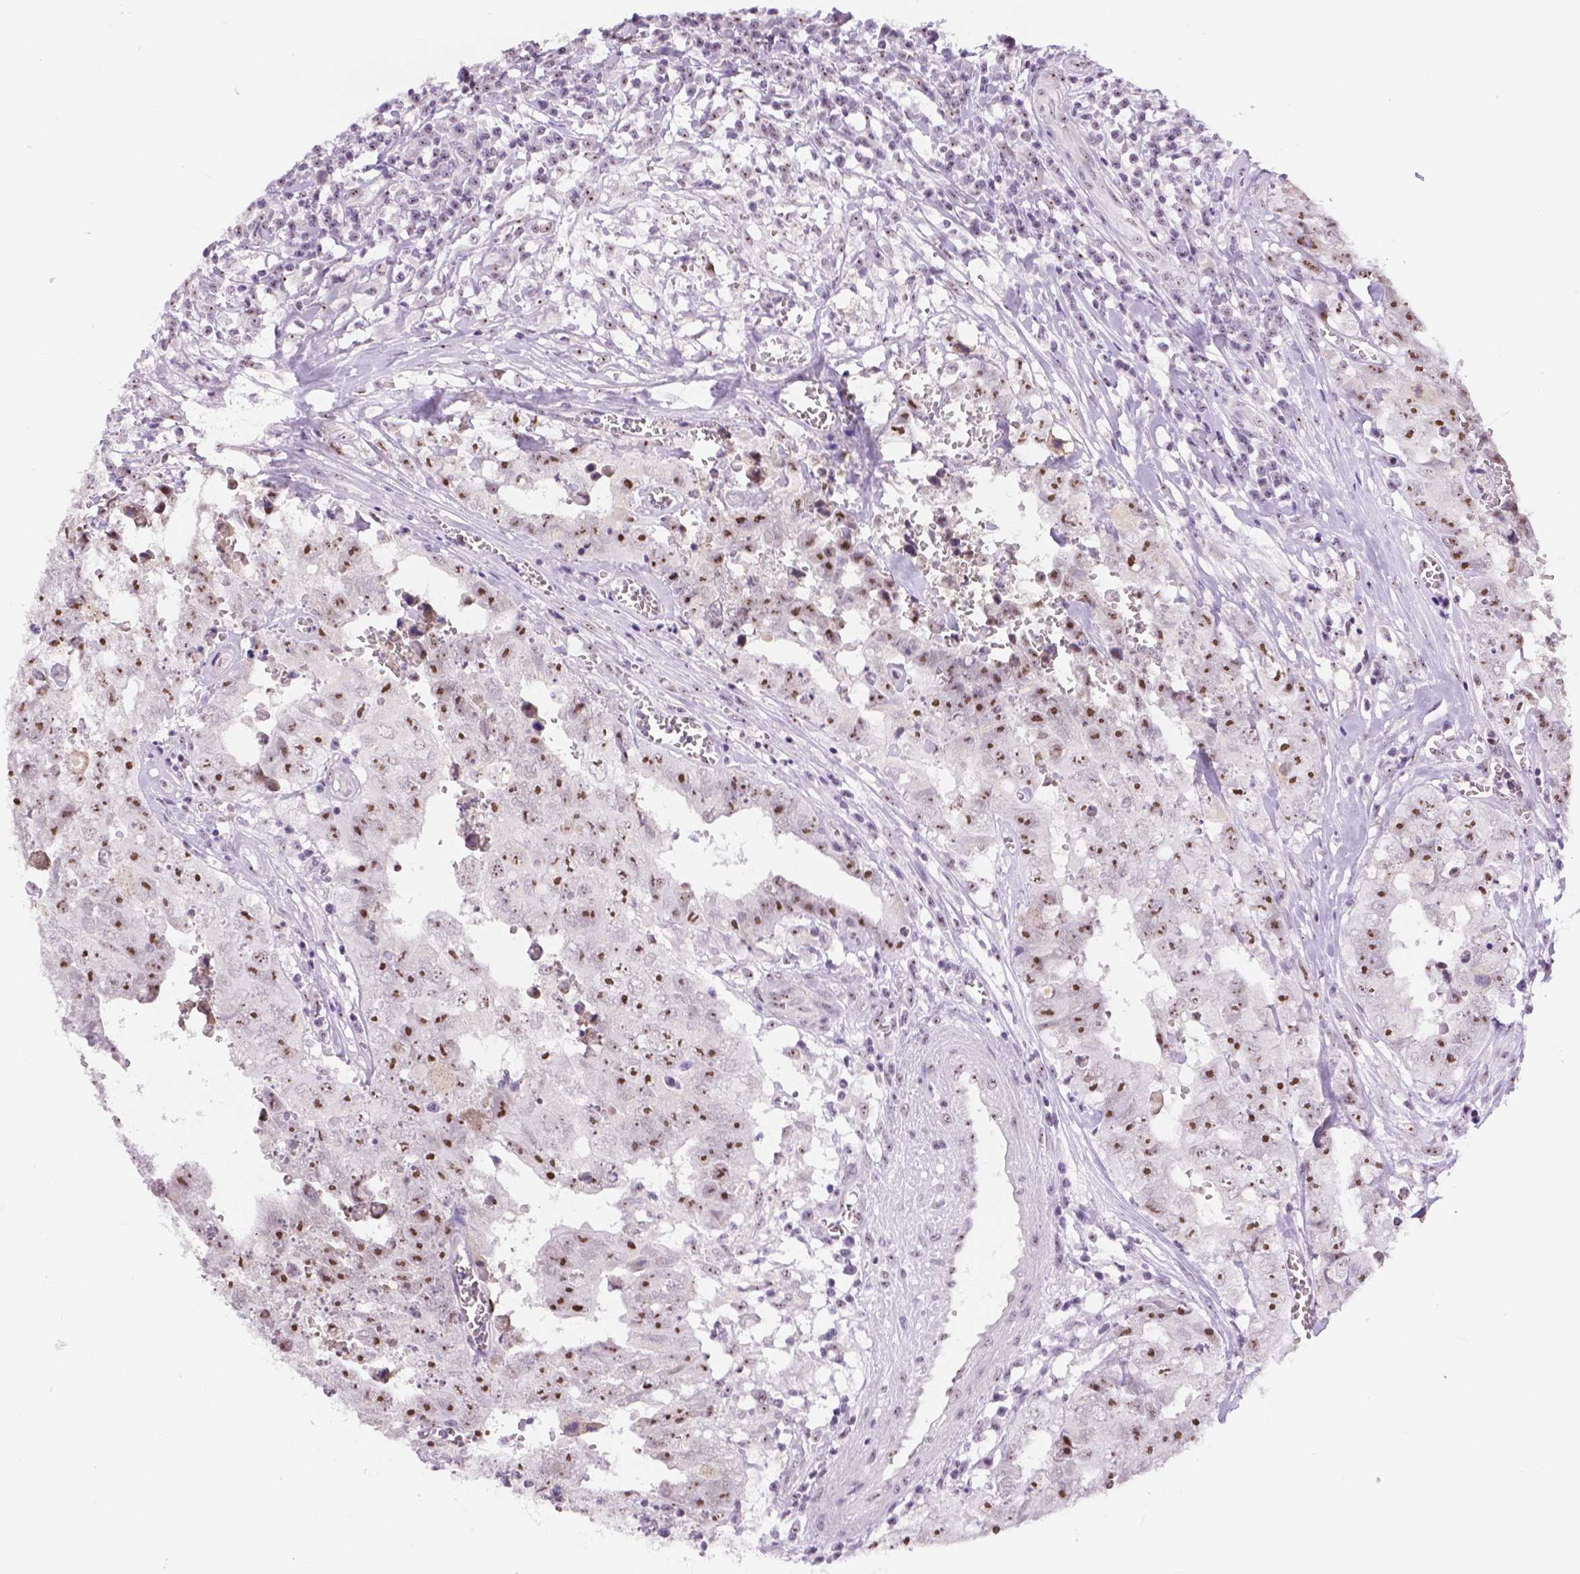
{"staining": {"intensity": "moderate", "quantity": "25%-75%", "location": "nuclear"}, "tissue": "testis cancer", "cell_type": "Tumor cells", "image_type": "cancer", "snomed": [{"axis": "morphology", "description": "Carcinoma, Embryonal, NOS"}, {"axis": "topography", "description": "Testis"}], "caption": "There is medium levels of moderate nuclear staining in tumor cells of testis cancer, as demonstrated by immunohistochemical staining (brown color).", "gene": "NHP2", "patient": {"sex": "male", "age": 36}}